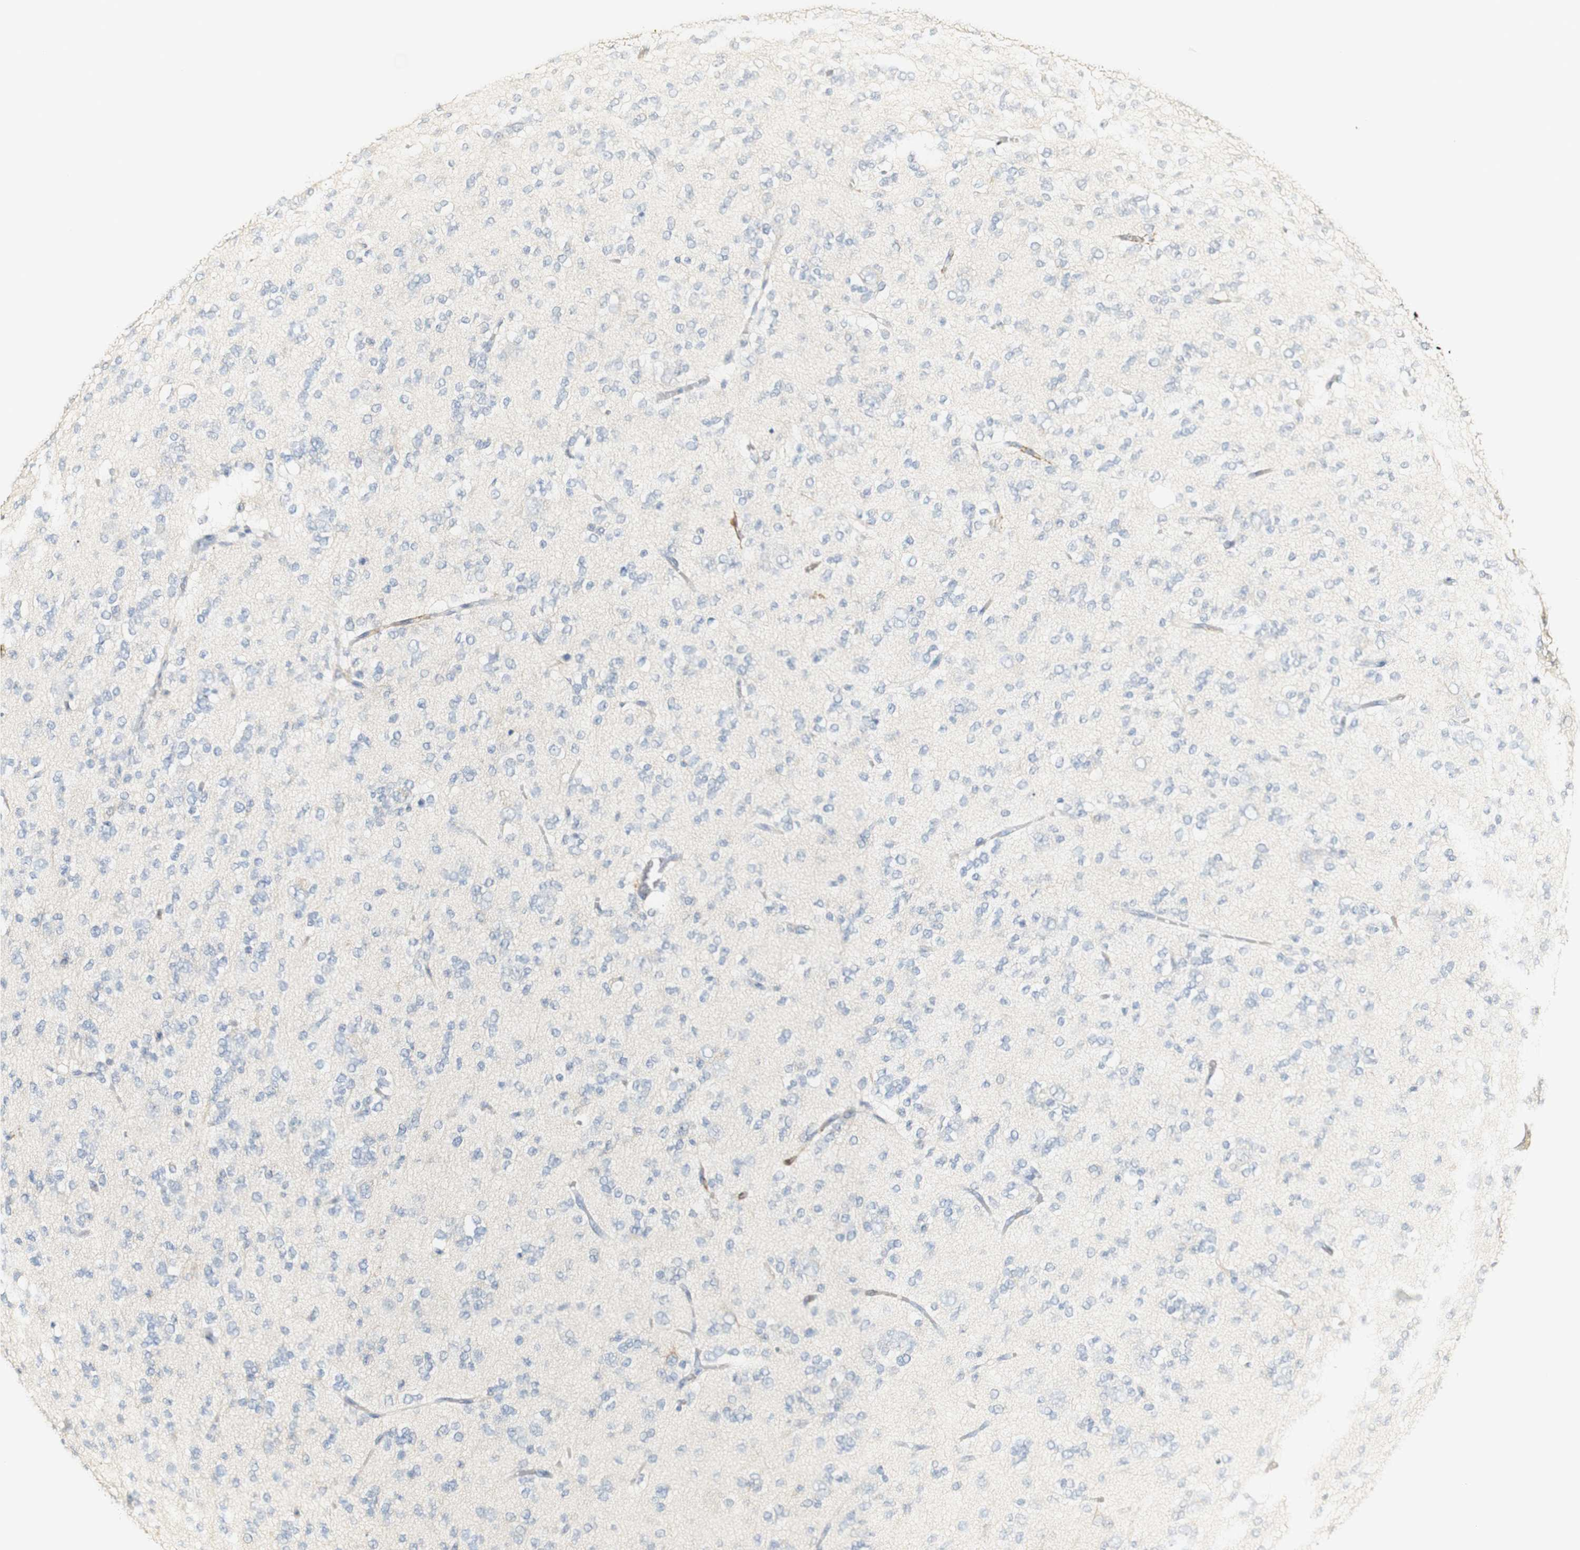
{"staining": {"intensity": "negative", "quantity": "none", "location": "none"}, "tissue": "glioma", "cell_type": "Tumor cells", "image_type": "cancer", "snomed": [{"axis": "morphology", "description": "Glioma, malignant, Low grade"}, {"axis": "topography", "description": "Brain"}], "caption": "Glioma stained for a protein using IHC exhibits no positivity tumor cells.", "gene": "FMO3", "patient": {"sex": "male", "age": 38}}